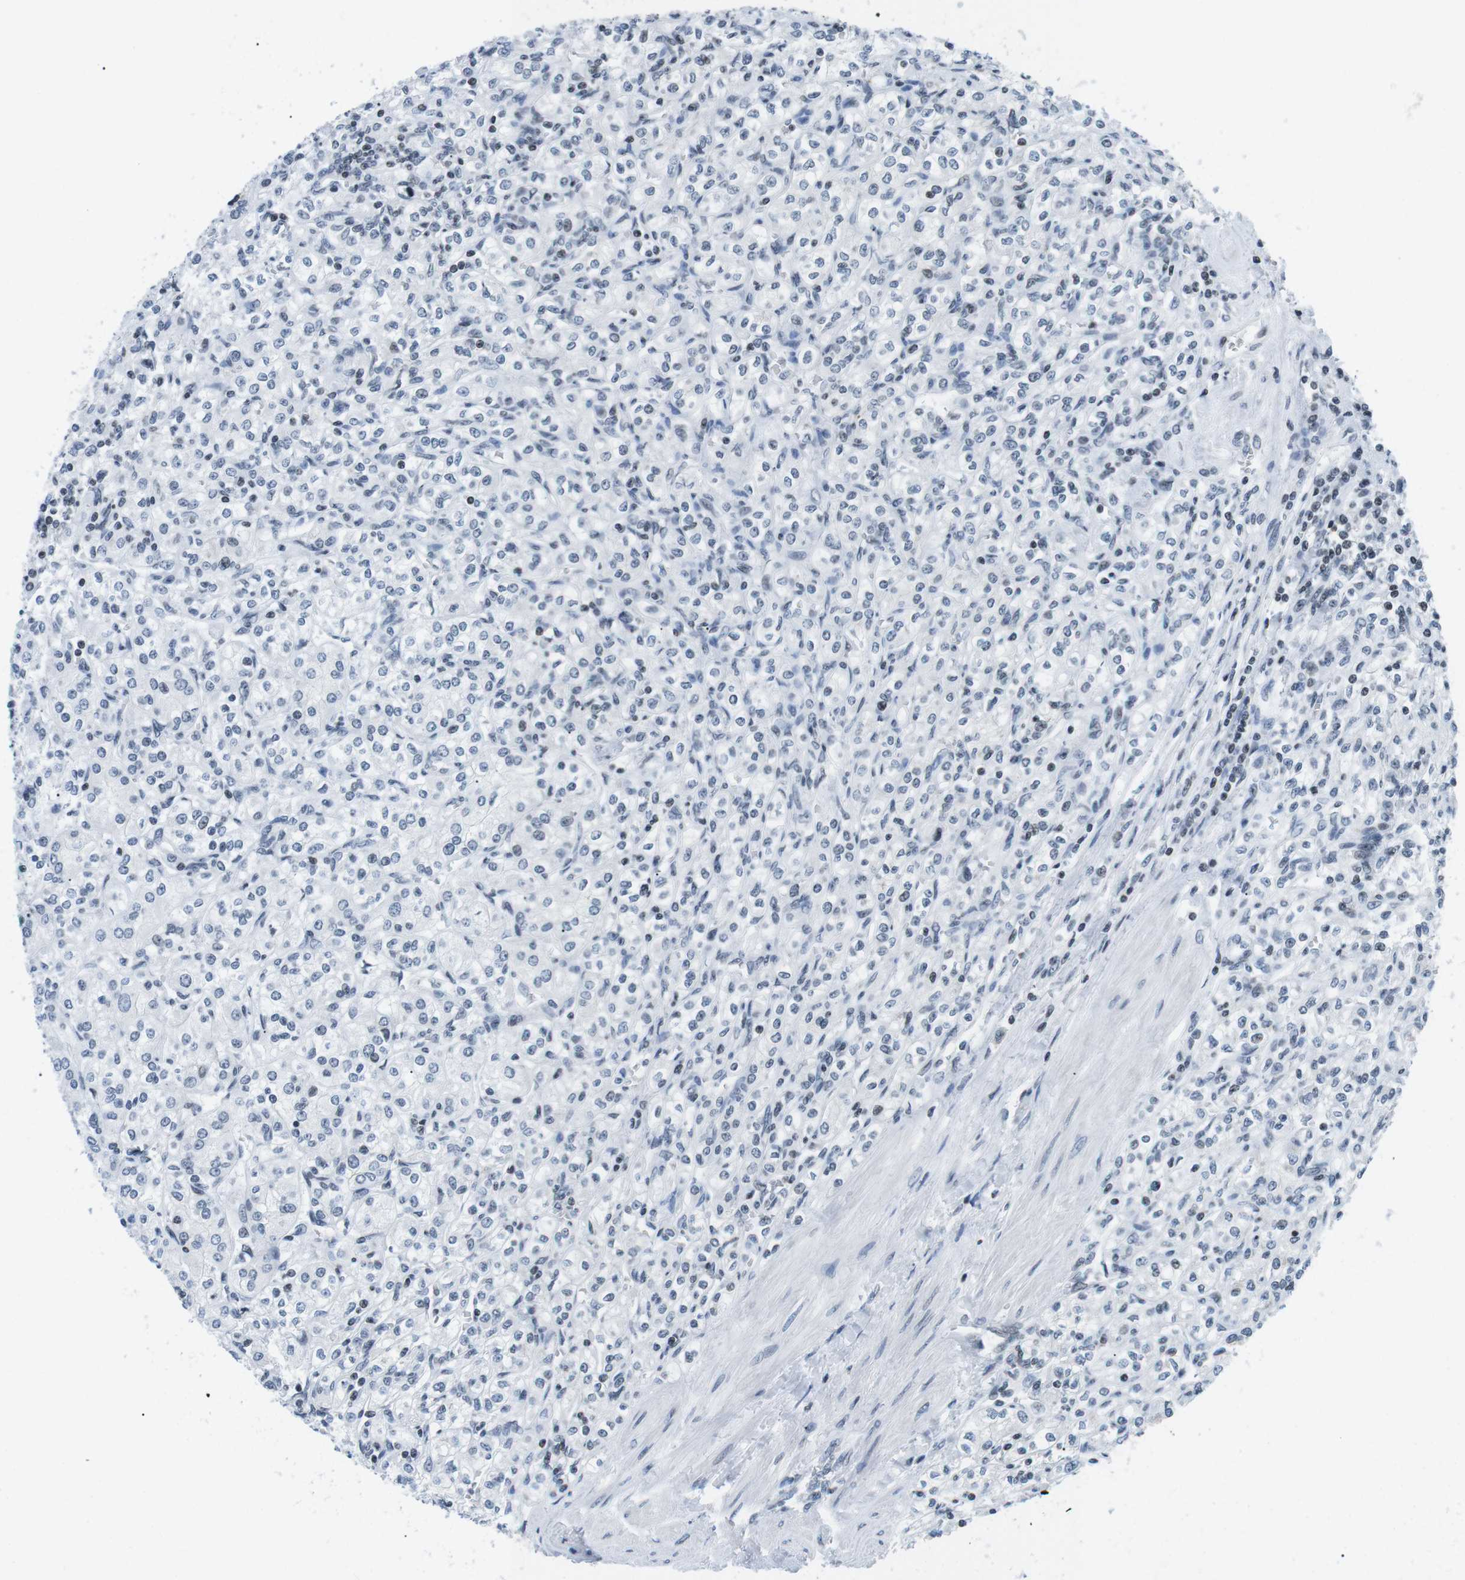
{"staining": {"intensity": "negative", "quantity": "none", "location": "none"}, "tissue": "renal cancer", "cell_type": "Tumor cells", "image_type": "cancer", "snomed": [{"axis": "morphology", "description": "Adenocarcinoma, NOS"}, {"axis": "topography", "description": "Kidney"}], "caption": "The IHC histopathology image has no significant expression in tumor cells of renal cancer (adenocarcinoma) tissue.", "gene": "E2F2", "patient": {"sex": "male", "age": 77}}